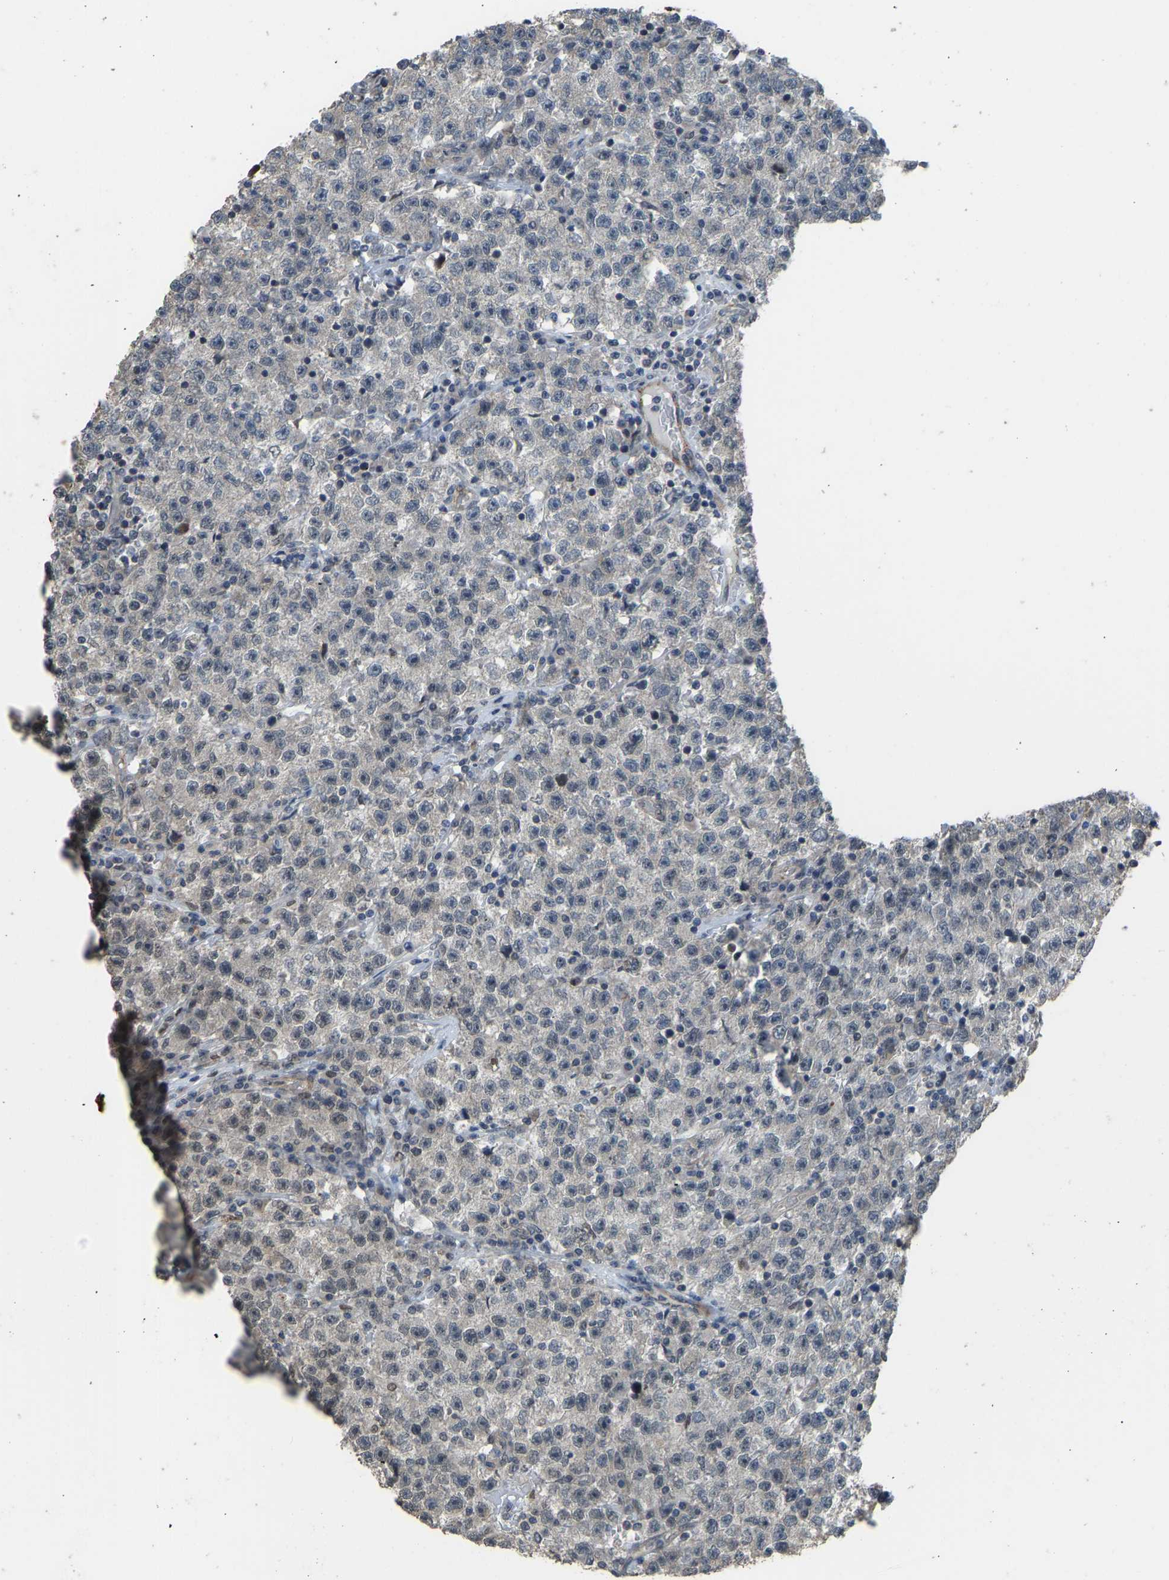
{"staining": {"intensity": "weak", "quantity": "25%-75%", "location": "nuclear"}, "tissue": "testis cancer", "cell_type": "Tumor cells", "image_type": "cancer", "snomed": [{"axis": "morphology", "description": "Seminoma, NOS"}, {"axis": "topography", "description": "Testis"}], "caption": "Immunohistochemical staining of testis cancer (seminoma) demonstrates low levels of weak nuclear staining in about 25%-75% of tumor cells.", "gene": "KPNA6", "patient": {"sex": "male", "age": 22}}